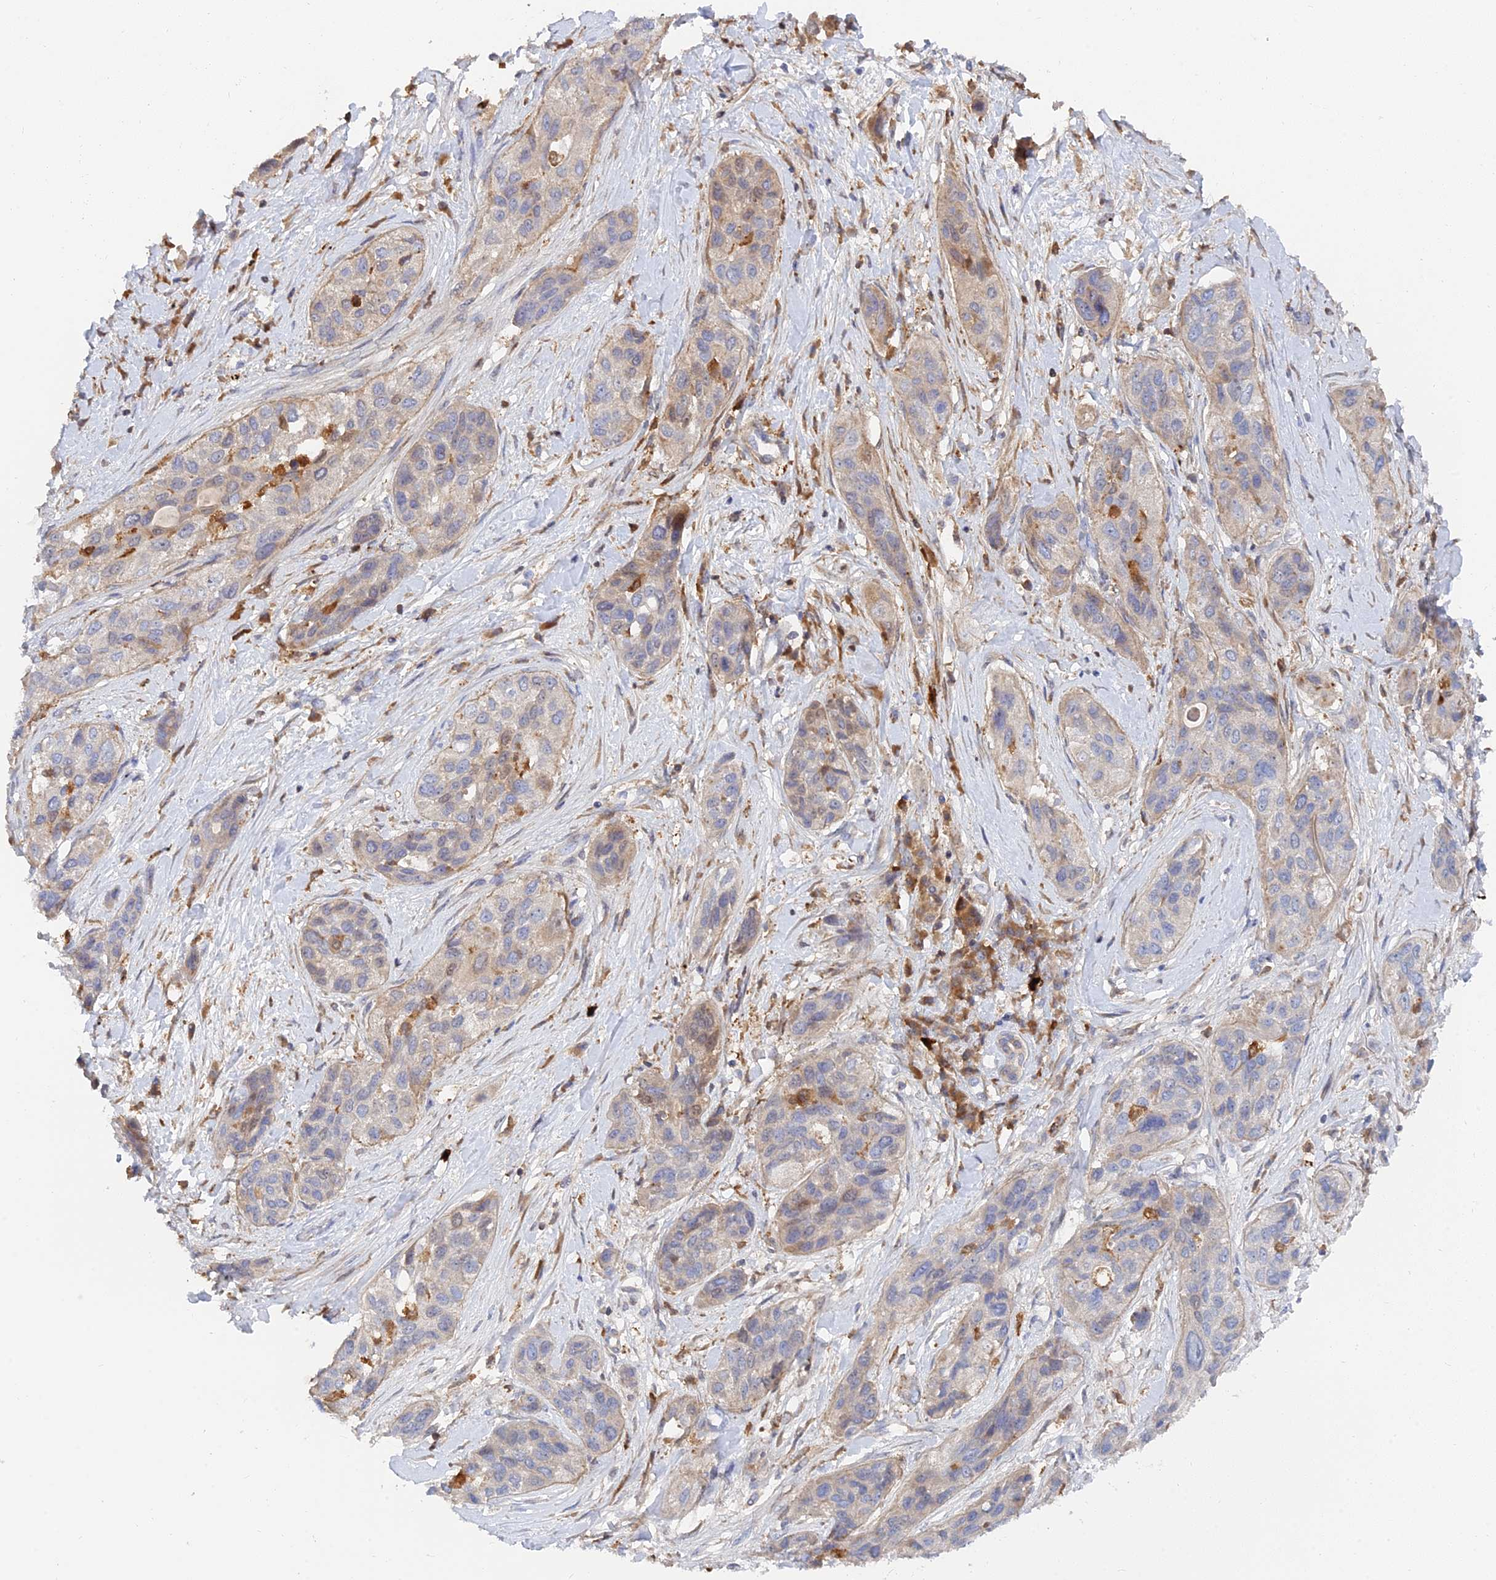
{"staining": {"intensity": "weak", "quantity": "<25%", "location": "cytoplasmic/membranous"}, "tissue": "lung cancer", "cell_type": "Tumor cells", "image_type": "cancer", "snomed": [{"axis": "morphology", "description": "Squamous cell carcinoma, NOS"}, {"axis": "topography", "description": "Lung"}], "caption": "A histopathology image of human lung squamous cell carcinoma is negative for staining in tumor cells.", "gene": "SPATA5L1", "patient": {"sex": "female", "age": 70}}